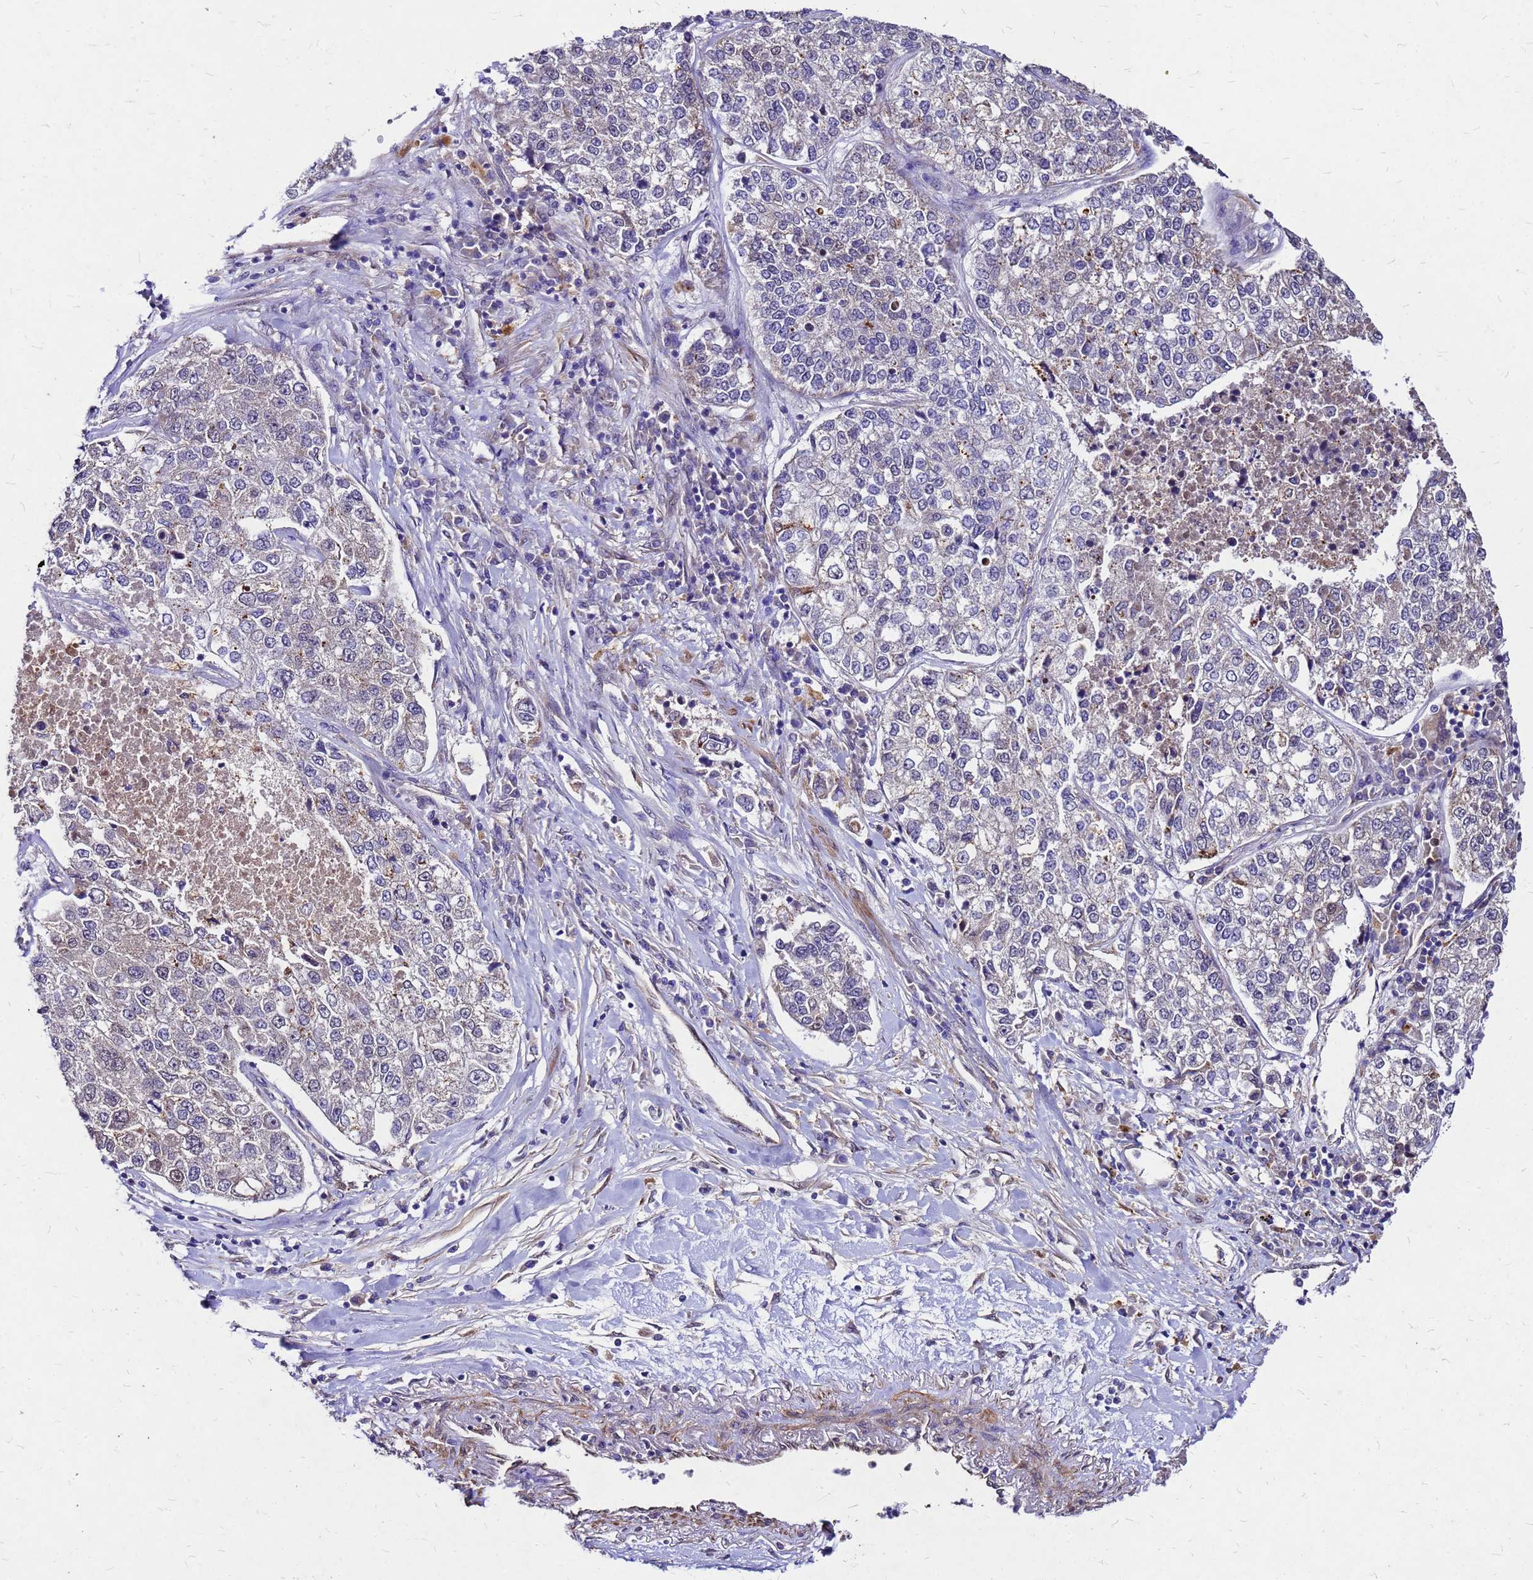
{"staining": {"intensity": "weak", "quantity": "25%-75%", "location": "cytoplasmic/membranous"}, "tissue": "lung cancer", "cell_type": "Tumor cells", "image_type": "cancer", "snomed": [{"axis": "morphology", "description": "Adenocarcinoma, NOS"}, {"axis": "topography", "description": "Lung"}], "caption": "The histopathology image shows staining of lung cancer (adenocarcinoma), revealing weak cytoplasmic/membranous protein positivity (brown color) within tumor cells. The protein is stained brown, and the nuclei are stained in blue (DAB IHC with brightfield microscopy, high magnification).", "gene": "DUSP23", "patient": {"sex": "male", "age": 49}}